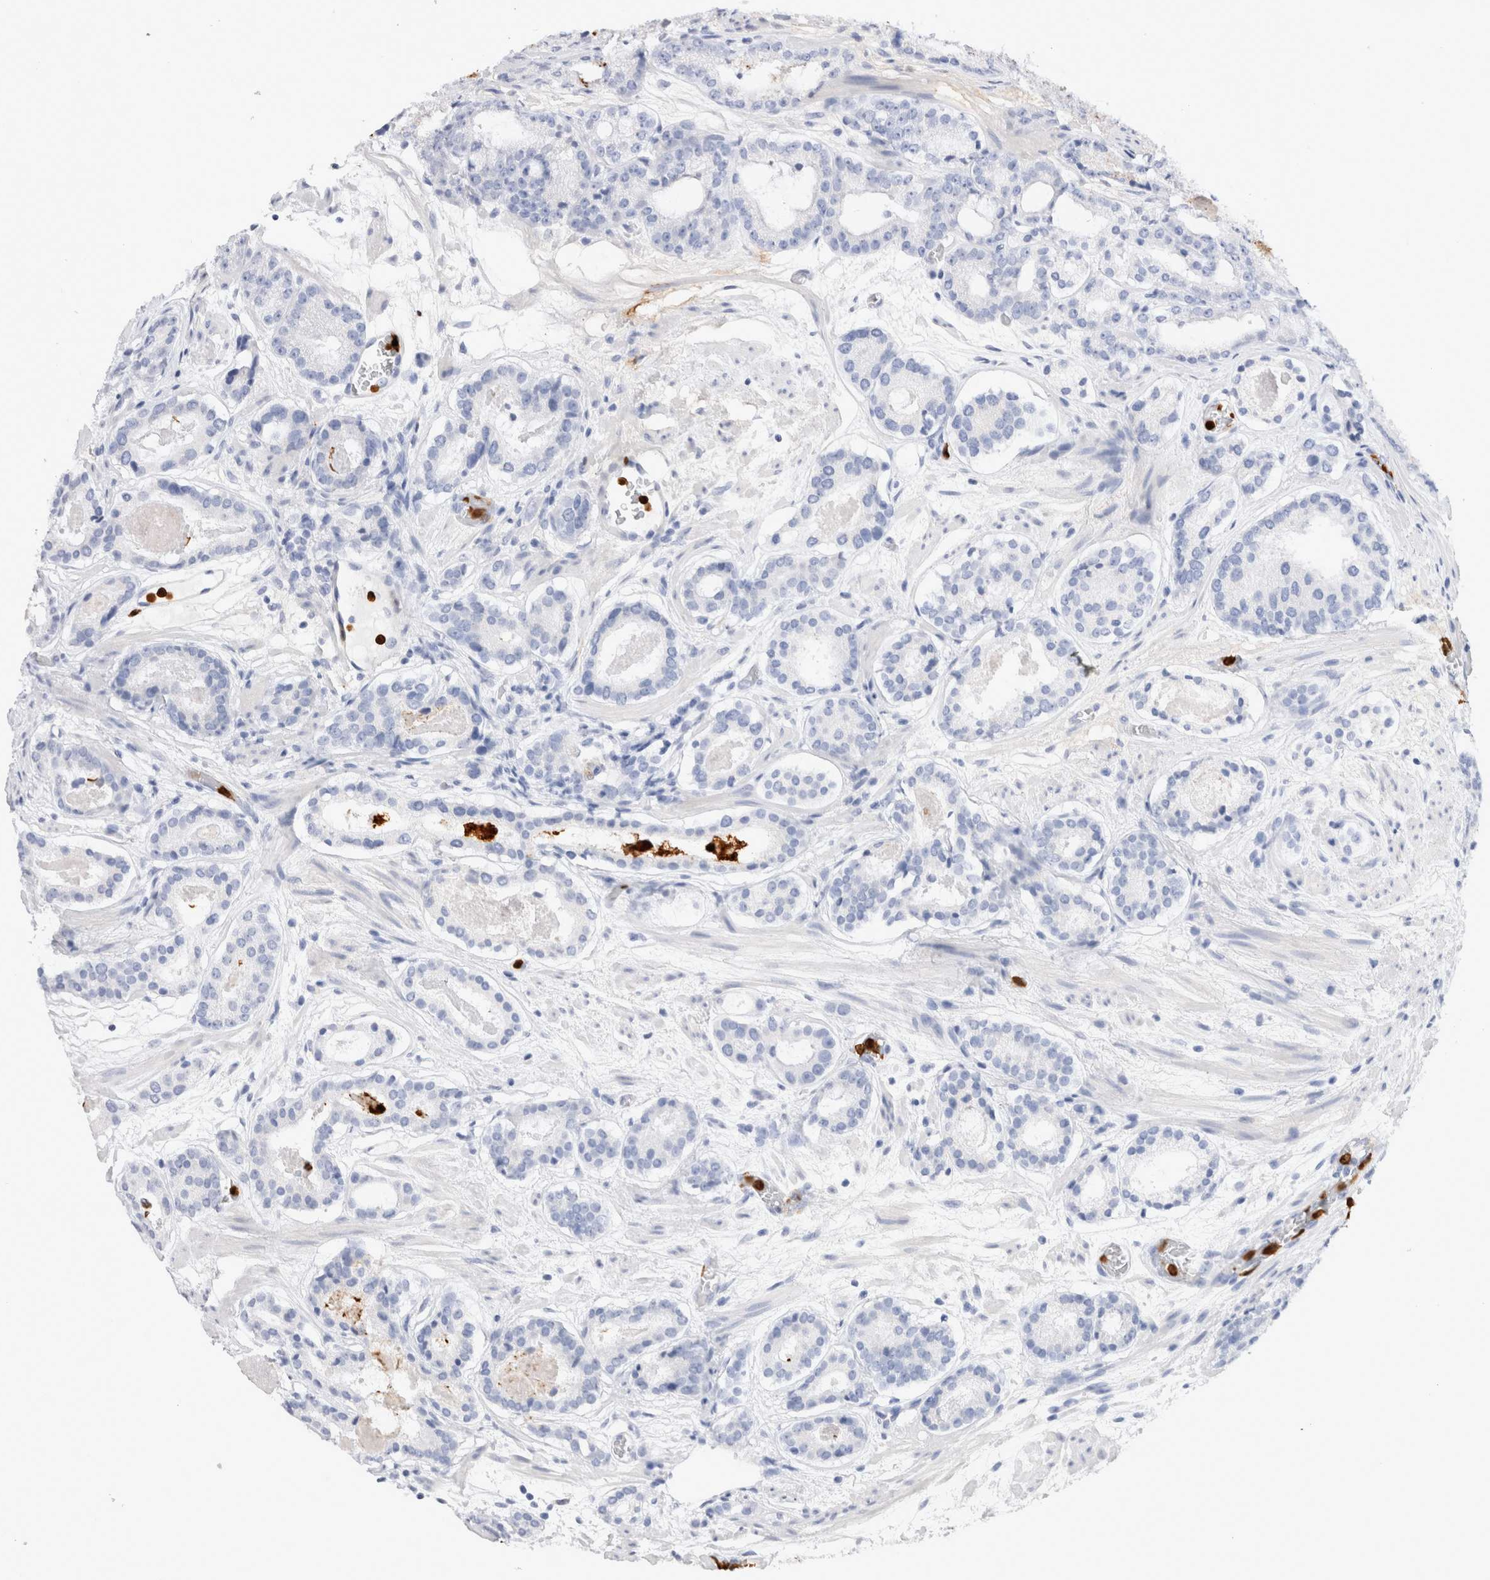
{"staining": {"intensity": "negative", "quantity": "none", "location": "none"}, "tissue": "prostate cancer", "cell_type": "Tumor cells", "image_type": "cancer", "snomed": [{"axis": "morphology", "description": "Adenocarcinoma, Low grade"}, {"axis": "topography", "description": "Prostate"}], "caption": "This histopathology image is of low-grade adenocarcinoma (prostate) stained with IHC to label a protein in brown with the nuclei are counter-stained blue. There is no expression in tumor cells. Brightfield microscopy of IHC stained with DAB (3,3'-diaminobenzidine) (brown) and hematoxylin (blue), captured at high magnification.", "gene": "SLC10A5", "patient": {"sex": "male", "age": 69}}